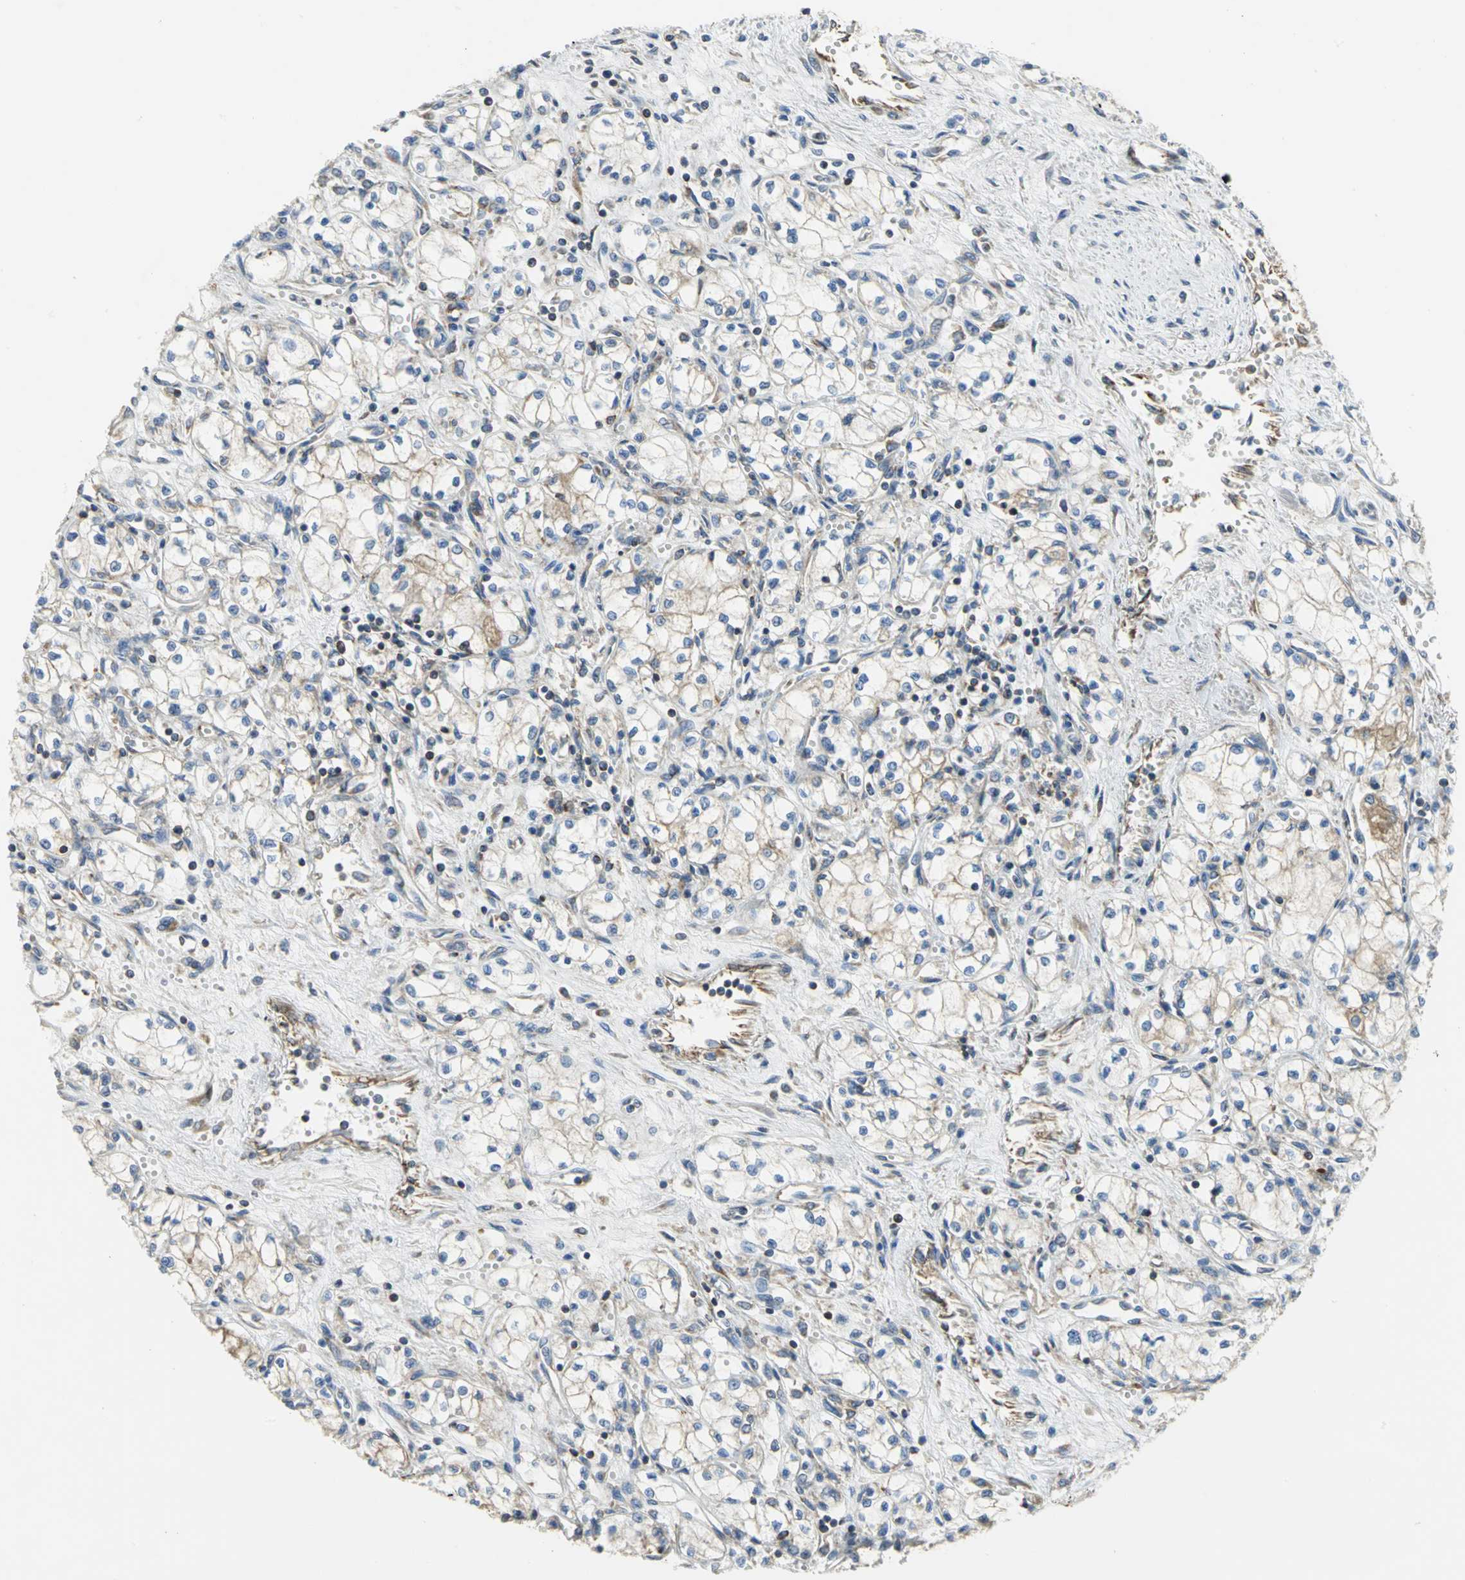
{"staining": {"intensity": "moderate", "quantity": "<25%", "location": "cytoplasmic/membranous"}, "tissue": "renal cancer", "cell_type": "Tumor cells", "image_type": "cancer", "snomed": [{"axis": "morphology", "description": "Normal tissue, NOS"}, {"axis": "morphology", "description": "Adenocarcinoma, NOS"}, {"axis": "topography", "description": "Kidney"}], "caption": "A micrograph of human renal cancer stained for a protein reveals moderate cytoplasmic/membranous brown staining in tumor cells.", "gene": "TULP4", "patient": {"sex": "male", "age": 59}}